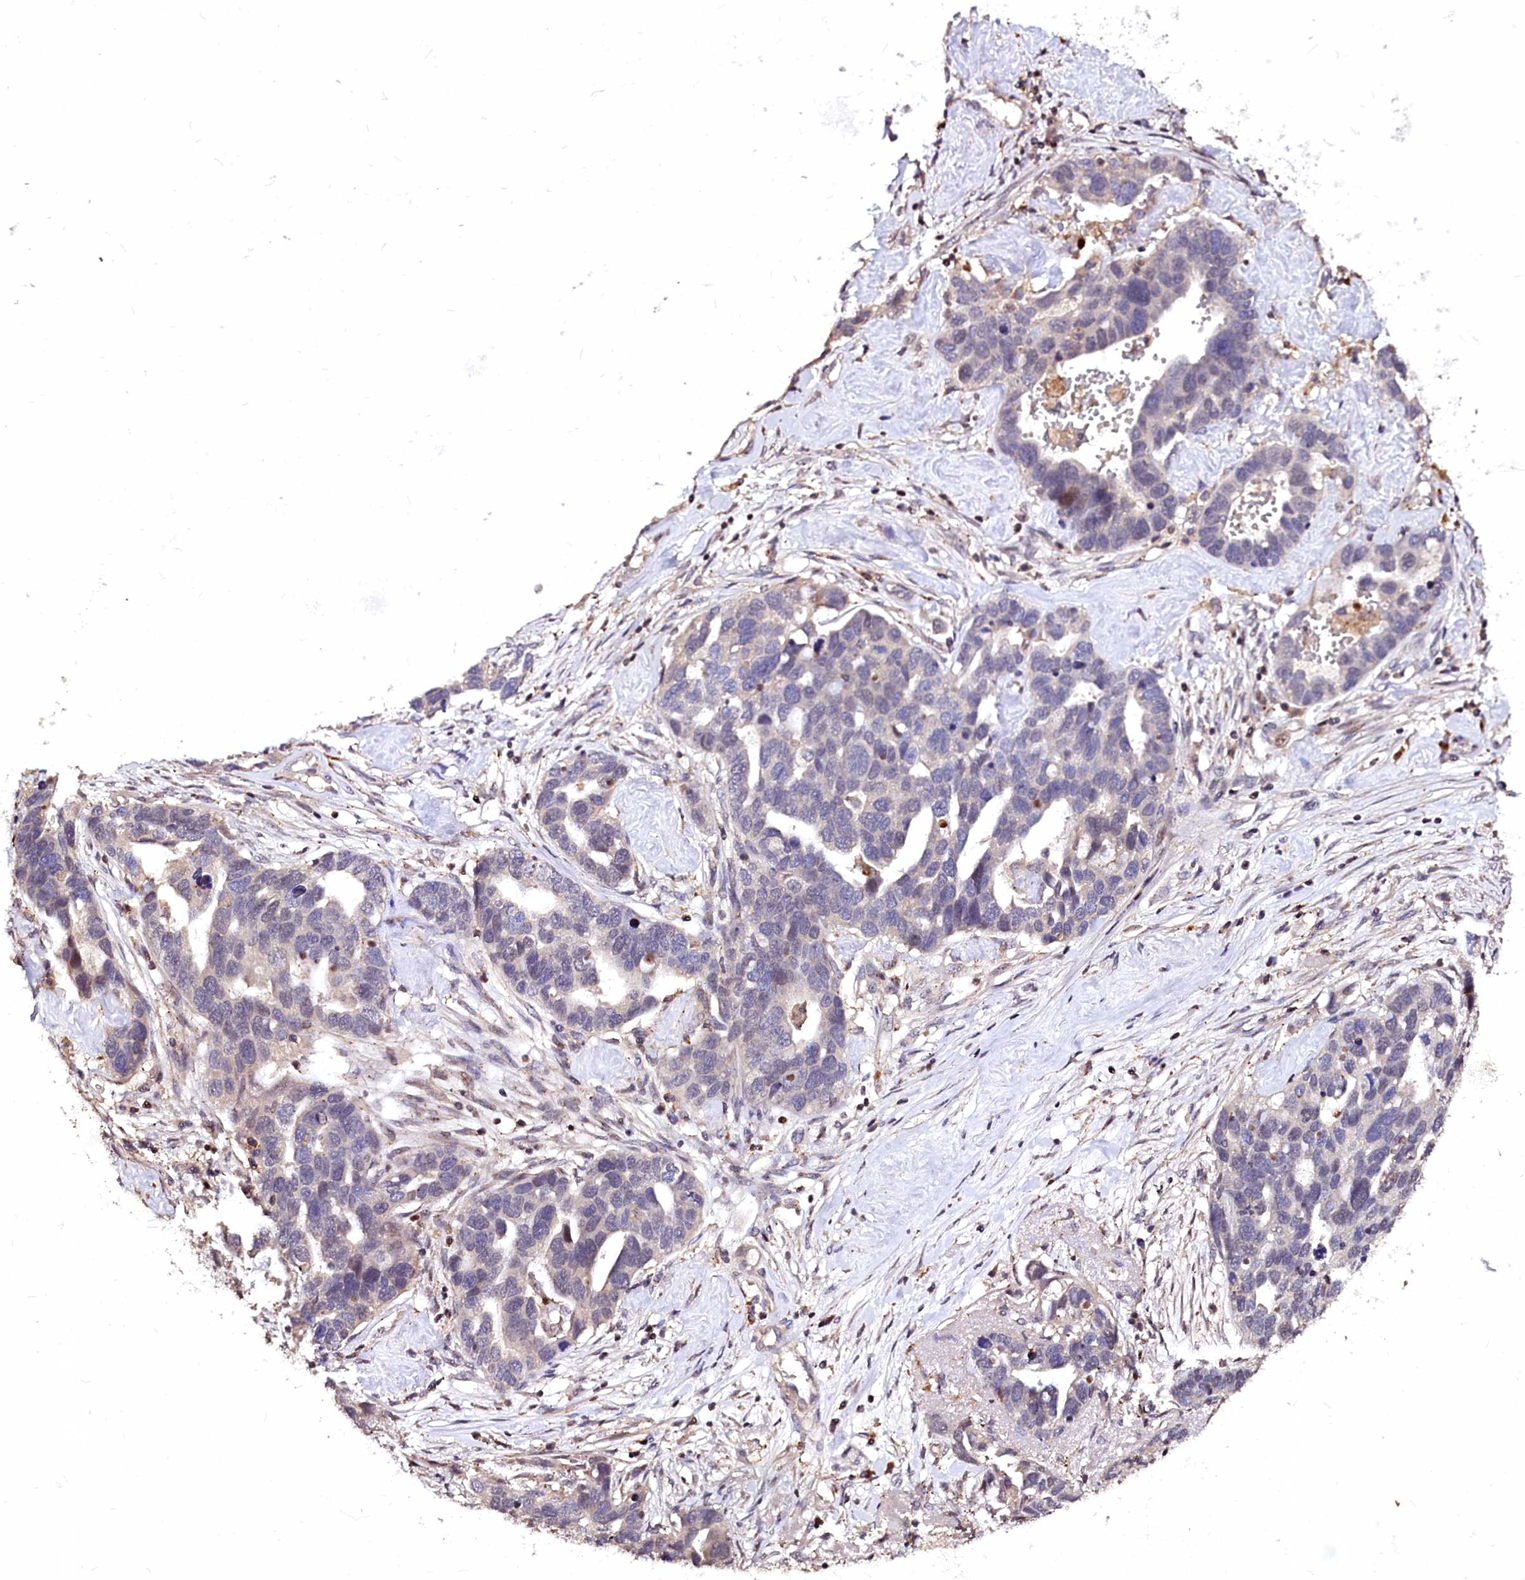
{"staining": {"intensity": "negative", "quantity": "none", "location": "none"}, "tissue": "ovarian cancer", "cell_type": "Tumor cells", "image_type": "cancer", "snomed": [{"axis": "morphology", "description": "Cystadenocarcinoma, serous, NOS"}, {"axis": "topography", "description": "Ovary"}], "caption": "The image displays no staining of tumor cells in ovarian cancer.", "gene": "ATG101", "patient": {"sex": "female", "age": 54}}